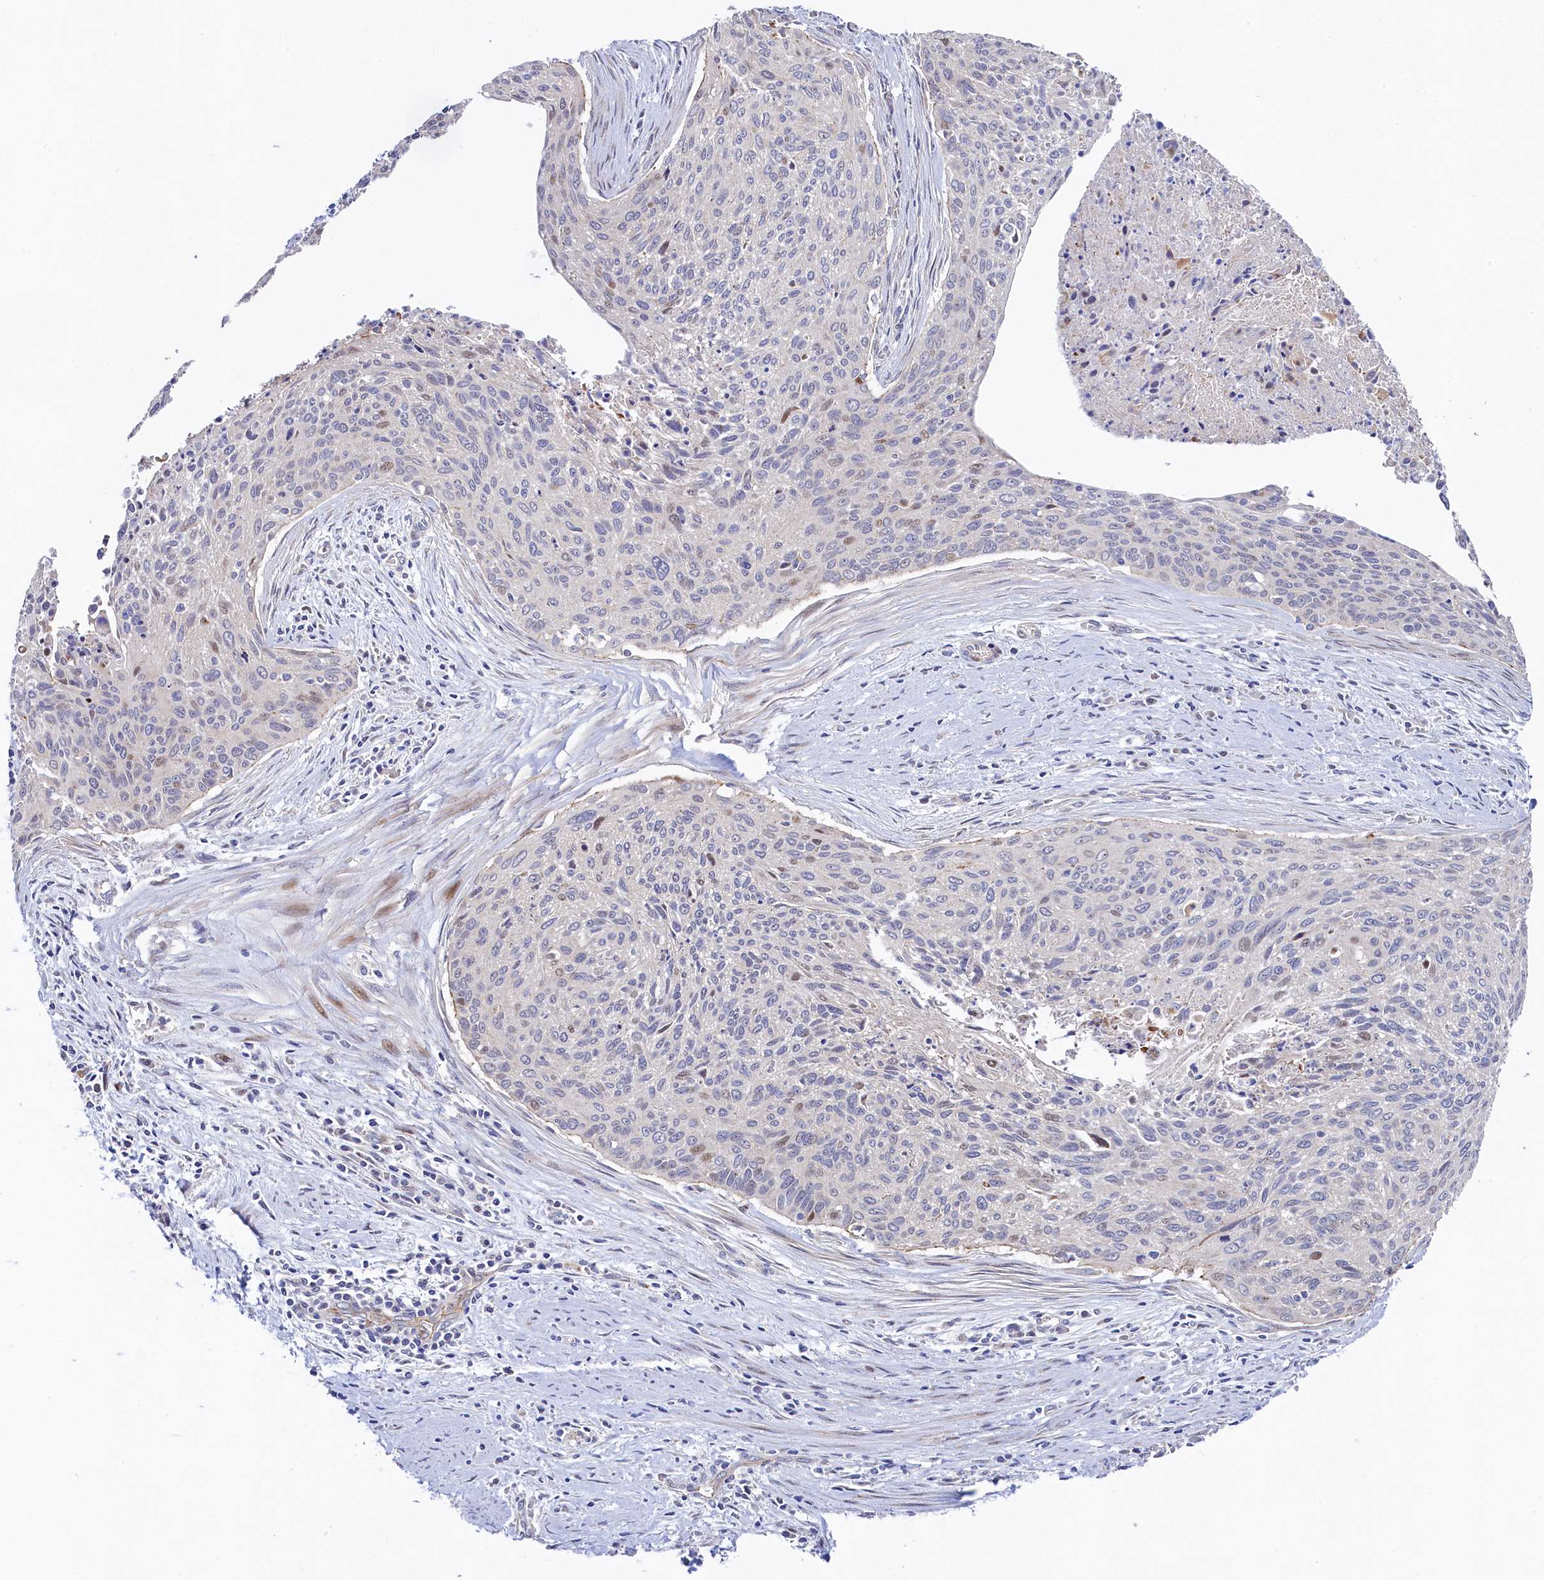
{"staining": {"intensity": "negative", "quantity": "none", "location": "none"}, "tissue": "cervical cancer", "cell_type": "Tumor cells", "image_type": "cancer", "snomed": [{"axis": "morphology", "description": "Squamous cell carcinoma, NOS"}, {"axis": "topography", "description": "Cervix"}], "caption": "Tumor cells are negative for brown protein staining in cervical cancer (squamous cell carcinoma). (DAB (3,3'-diaminobenzidine) immunohistochemistry (IHC) with hematoxylin counter stain).", "gene": "PIK3C3", "patient": {"sex": "female", "age": 55}}